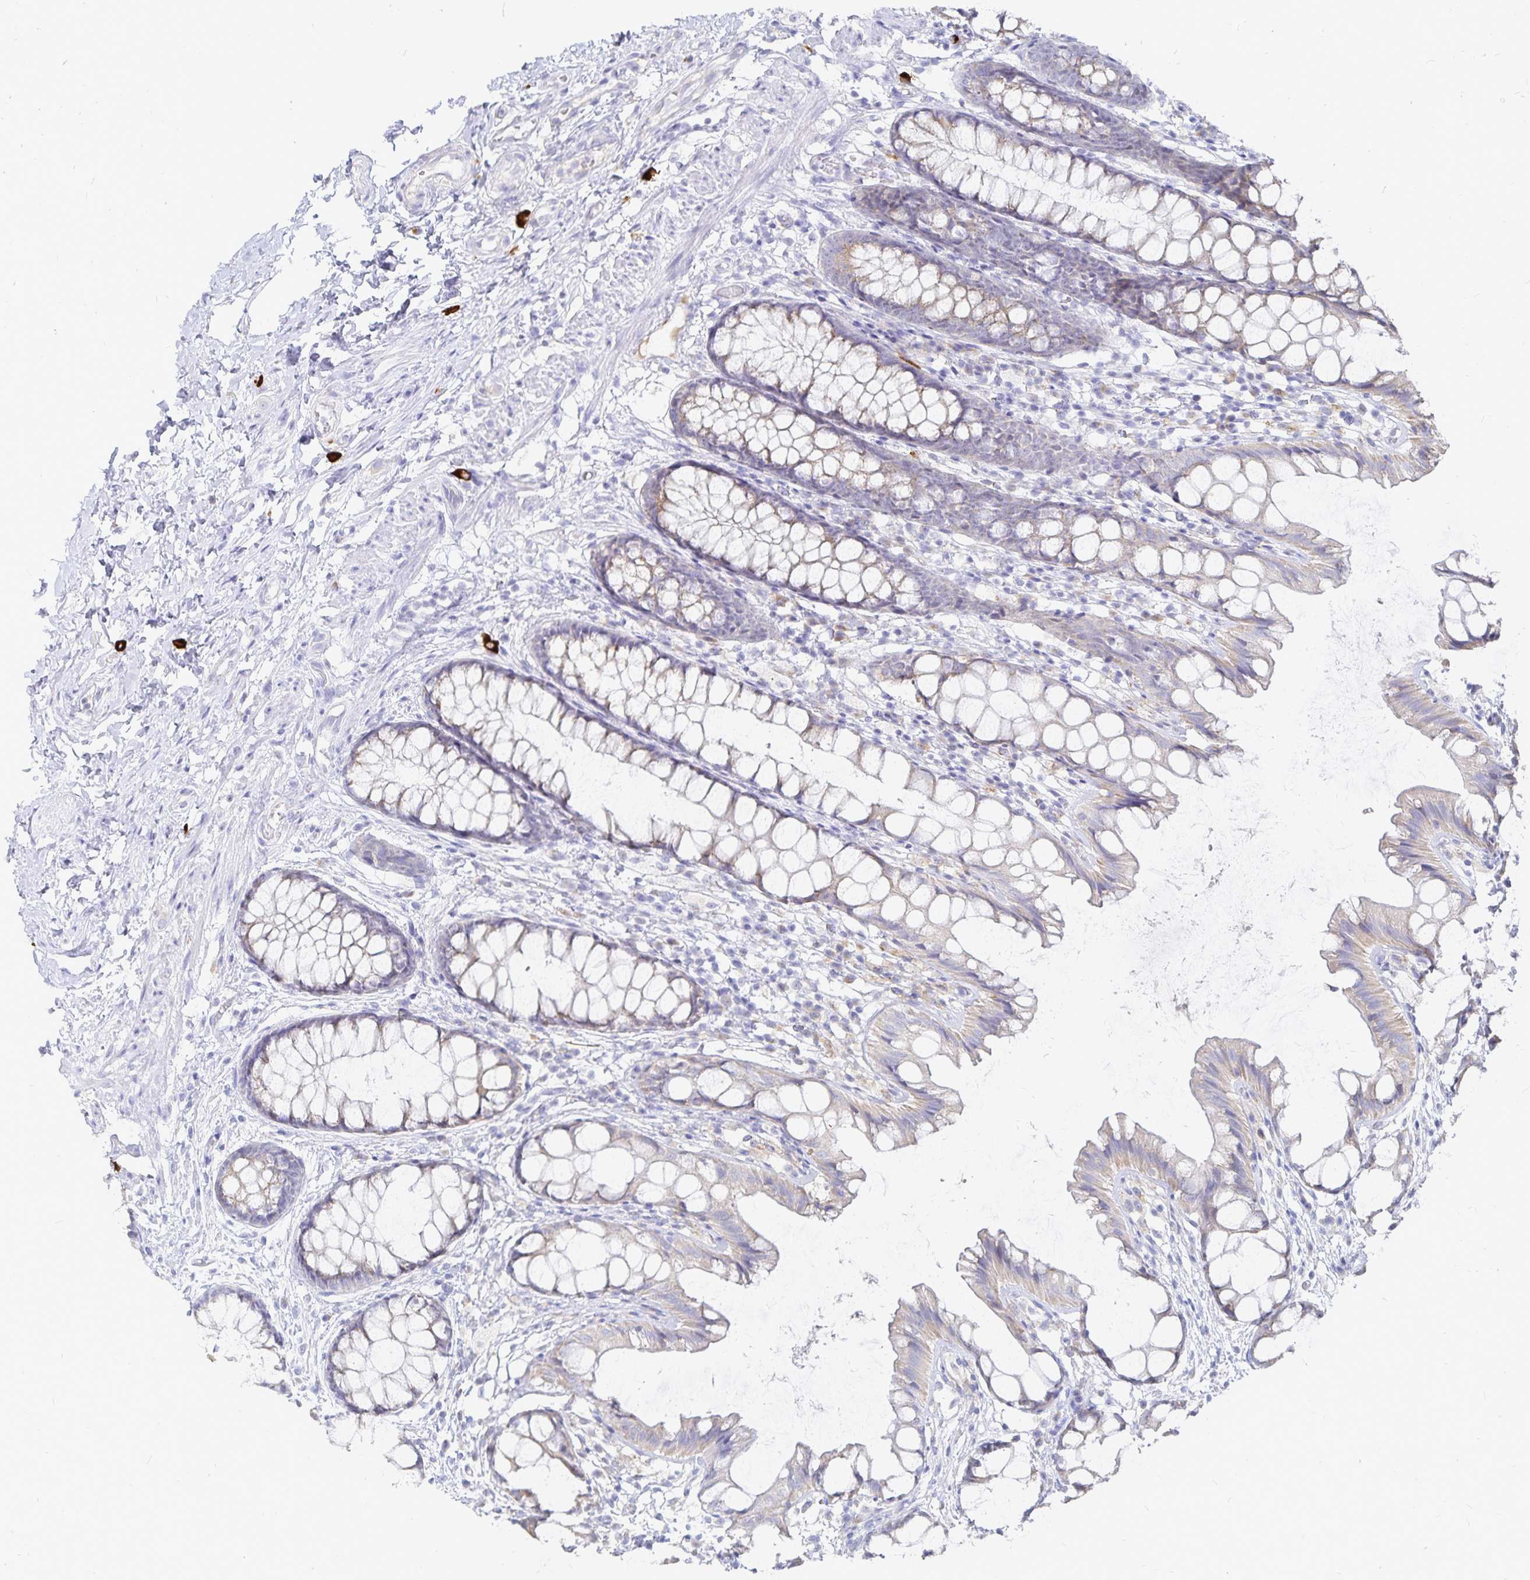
{"staining": {"intensity": "weak", "quantity": "25%-75%", "location": "cytoplasmic/membranous"}, "tissue": "rectum", "cell_type": "Glandular cells", "image_type": "normal", "snomed": [{"axis": "morphology", "description": "Normal tissue, NOS"}, {"axis": "topography", "description": "Rectum"}], "caption": "A low amount of weak cytoplasmic/membranous positivity is seen in about 25%-75% of glandular cells in normal rectum. The staining was performed using DAB (3,3'-diaminobenzidine), with brown indicating positive protein expression. Nuclei are stained blue with hematoxylin.", "gene": "PKHD1", "patient": {"sex": "female", "age": 62}}